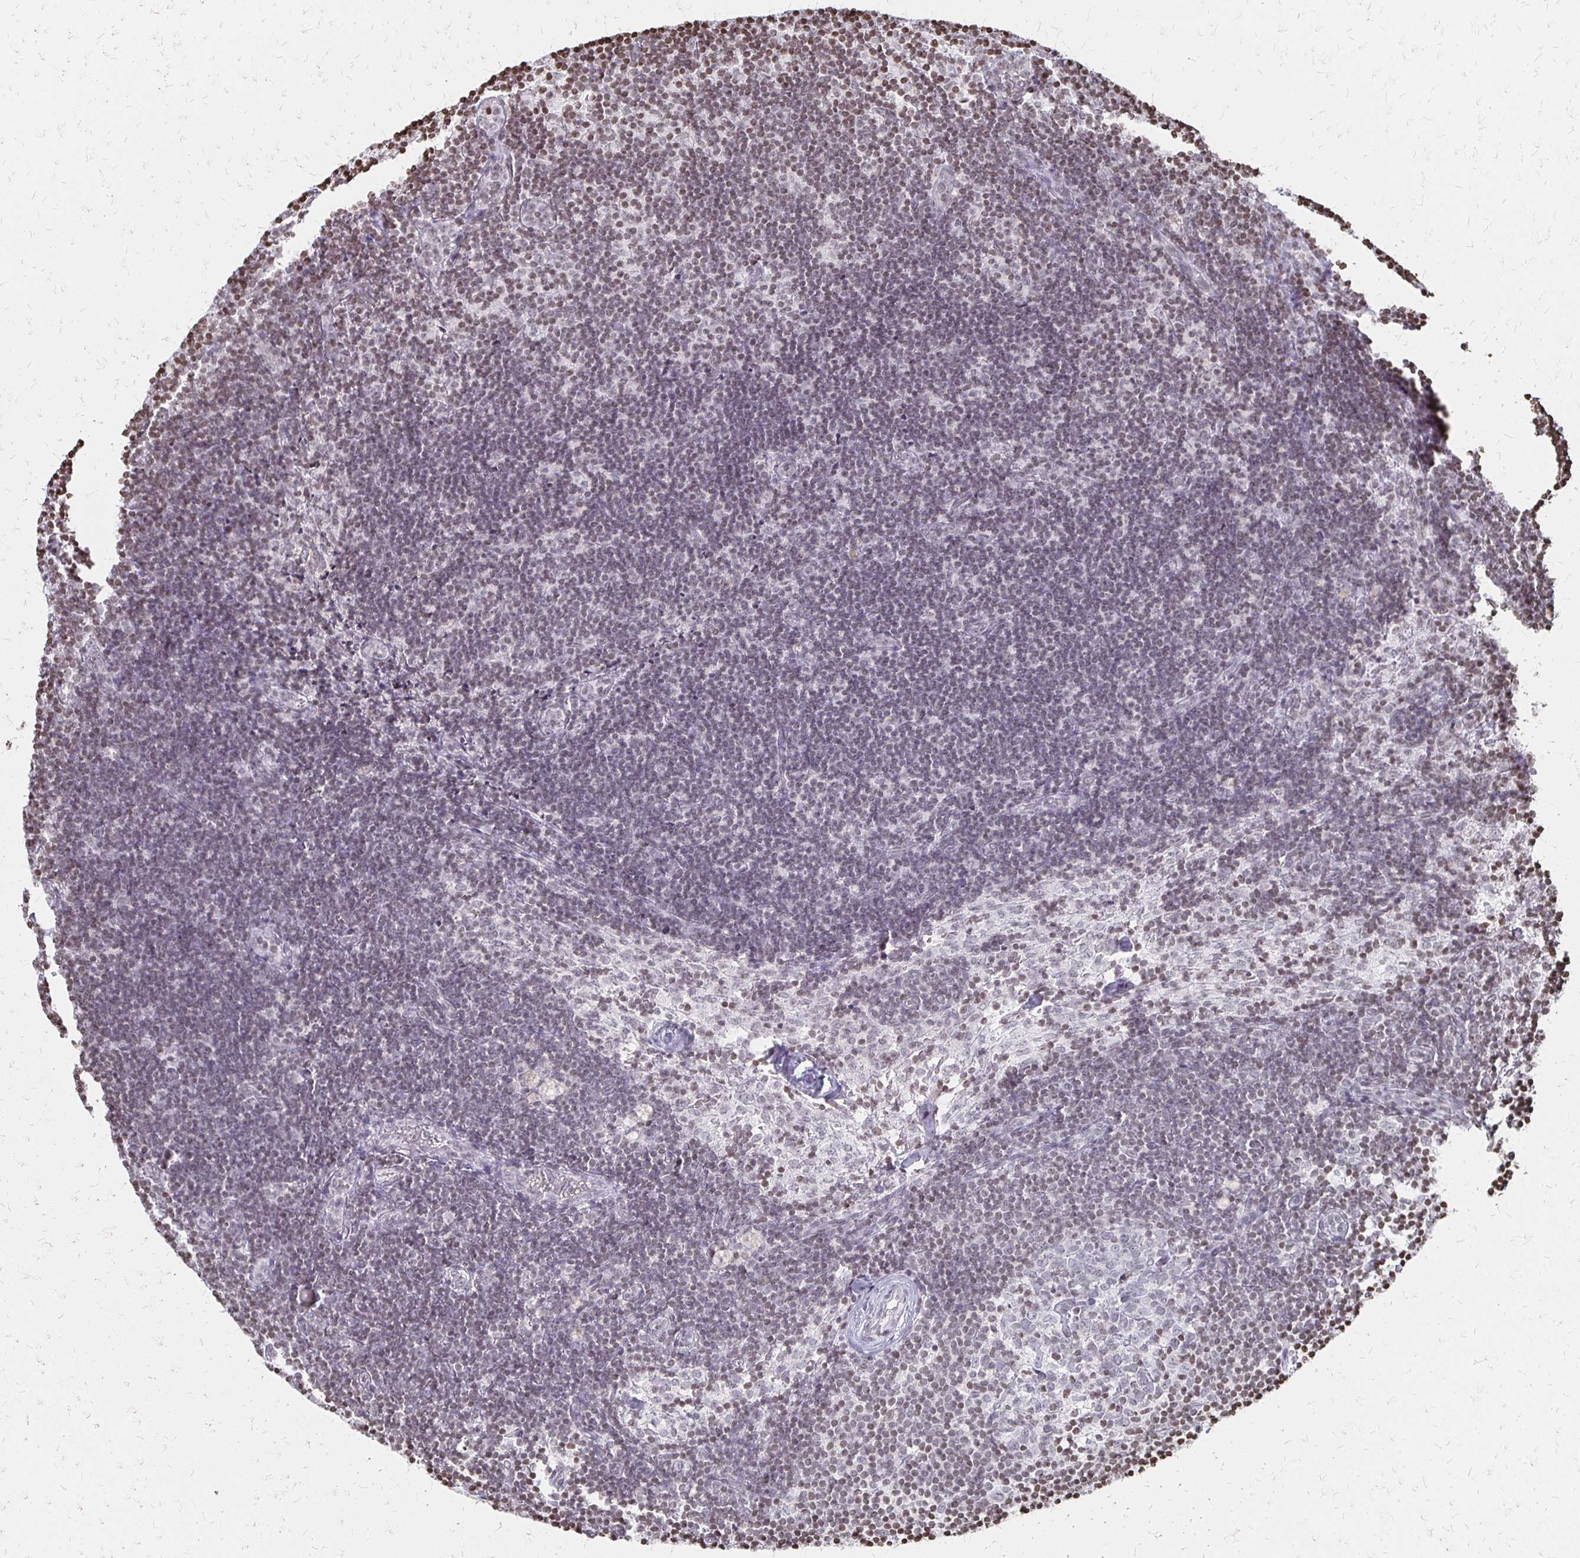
{"staining": {"intensity": "negative", "quantity": "none", "location": "none"}, "tissue": "lymph node", "cell_type": "Germinal center cells", "image_type": "normal", "snomed": [{"axis": "morphology", "description": "Normal tissue, NOS"}, {"axis": "topography", "description": "Lymph node"}], "caption": "IHC histopathology image of benign lymph node: lymph node stained with DAB (3,3'-diaminobenzidine) demonstrates no significant protein staining in germinal center cells. (Brightfield microscopy of DAB immunohistochemistry at high magnification).", "gene": "ZNF280C", "patient": {"sex": "female", "age": 31}}